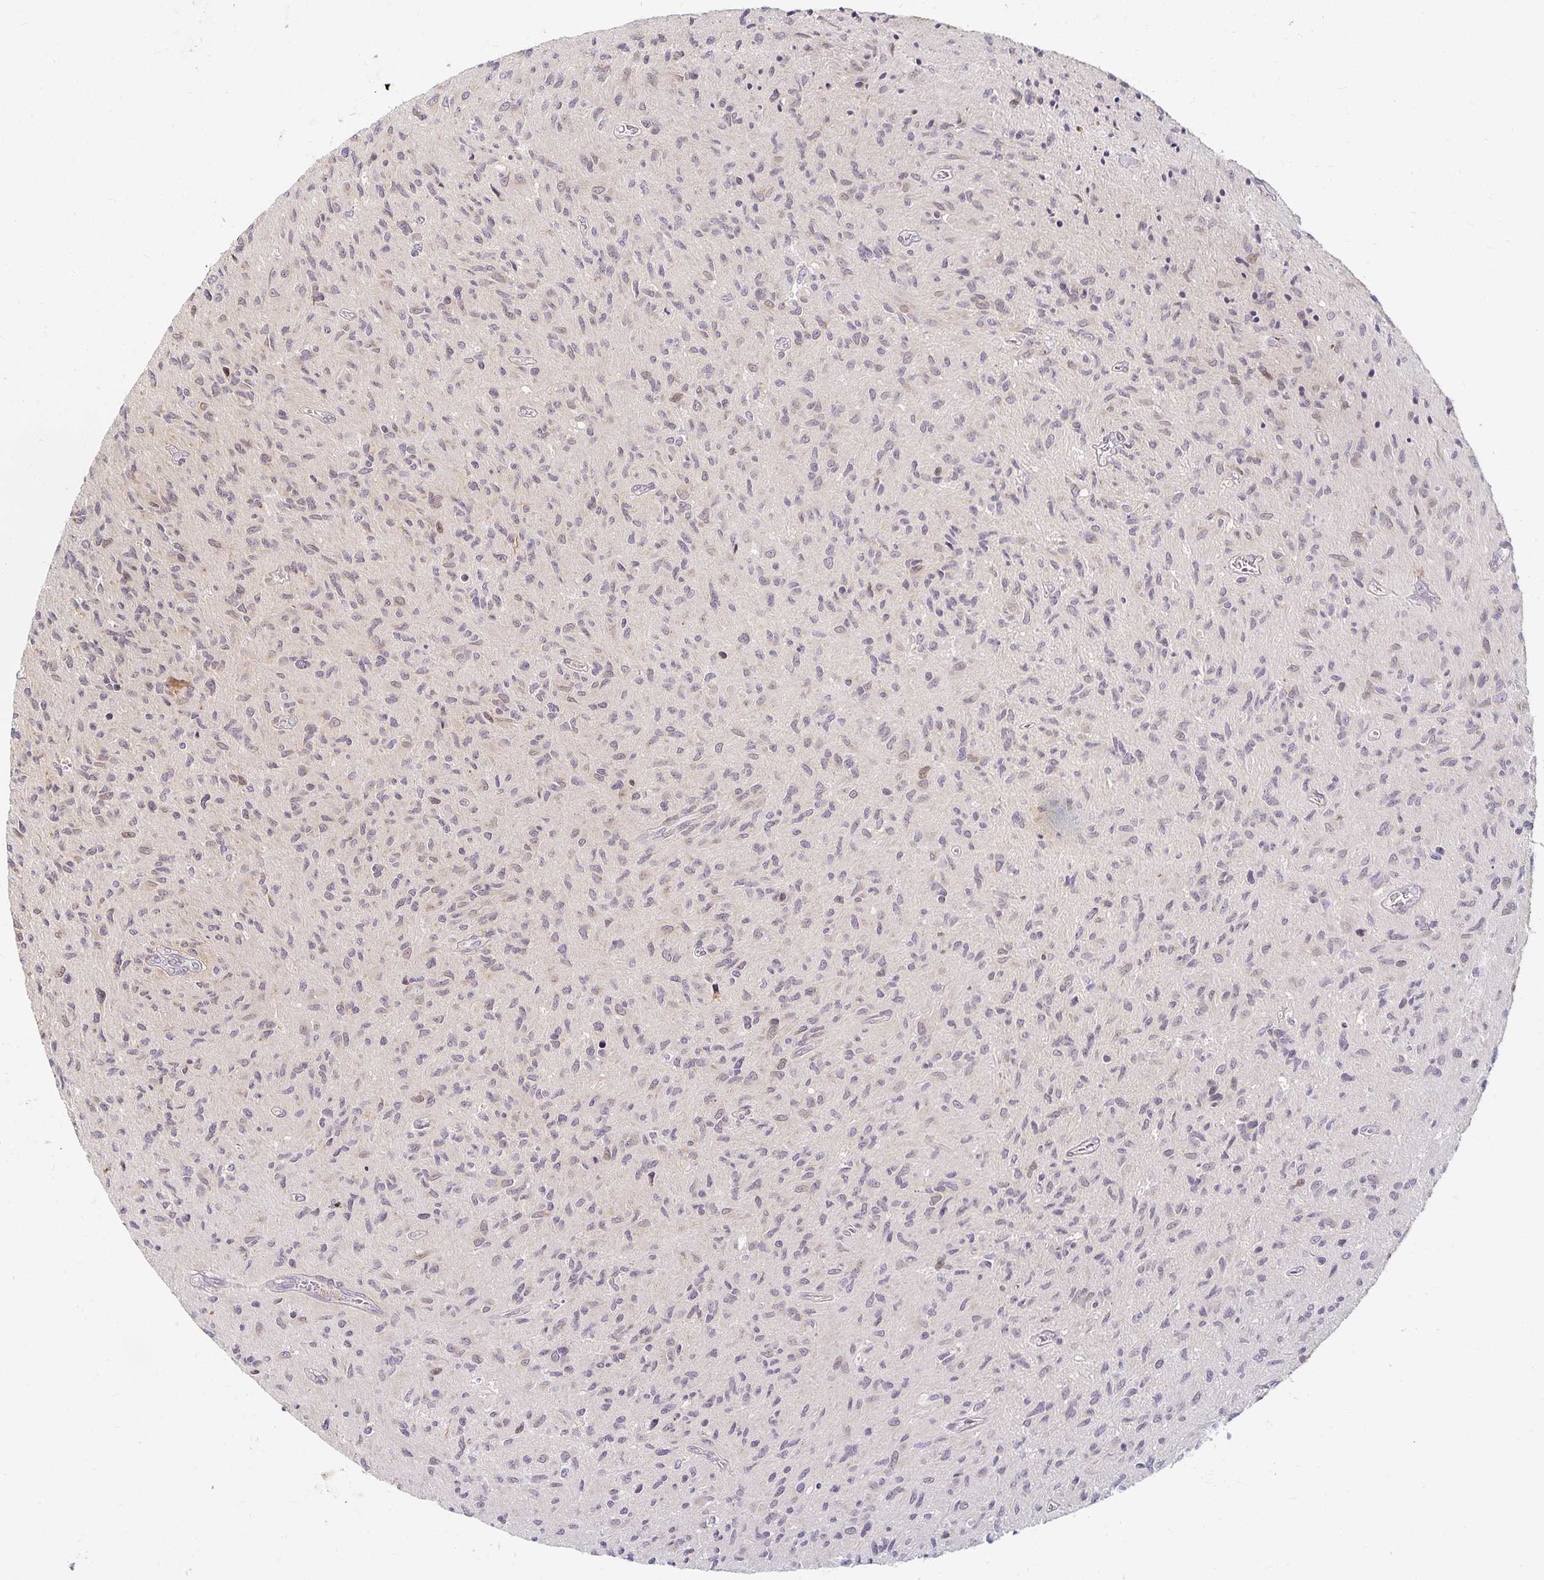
{"staining": {"intensity": "negative", "quantity": "none", "location": "none"}, "tissue": "glioma", "cell_type": "Tumor cells", "image_type": "cancer", "snomed": [{"axis": "morphology", "description": "Glioma, malignant, High grade"}, {"axis": "topography", "description": "Brain"}], "caption": "DAB immunohistochemical staining of malignant glioma (high-grade) reveals no significant expression in tumor cells. (DAB immunohistochemistry, high magnification).", "gene": "EHF", "patient": {"sex": "male", "age": 54}}